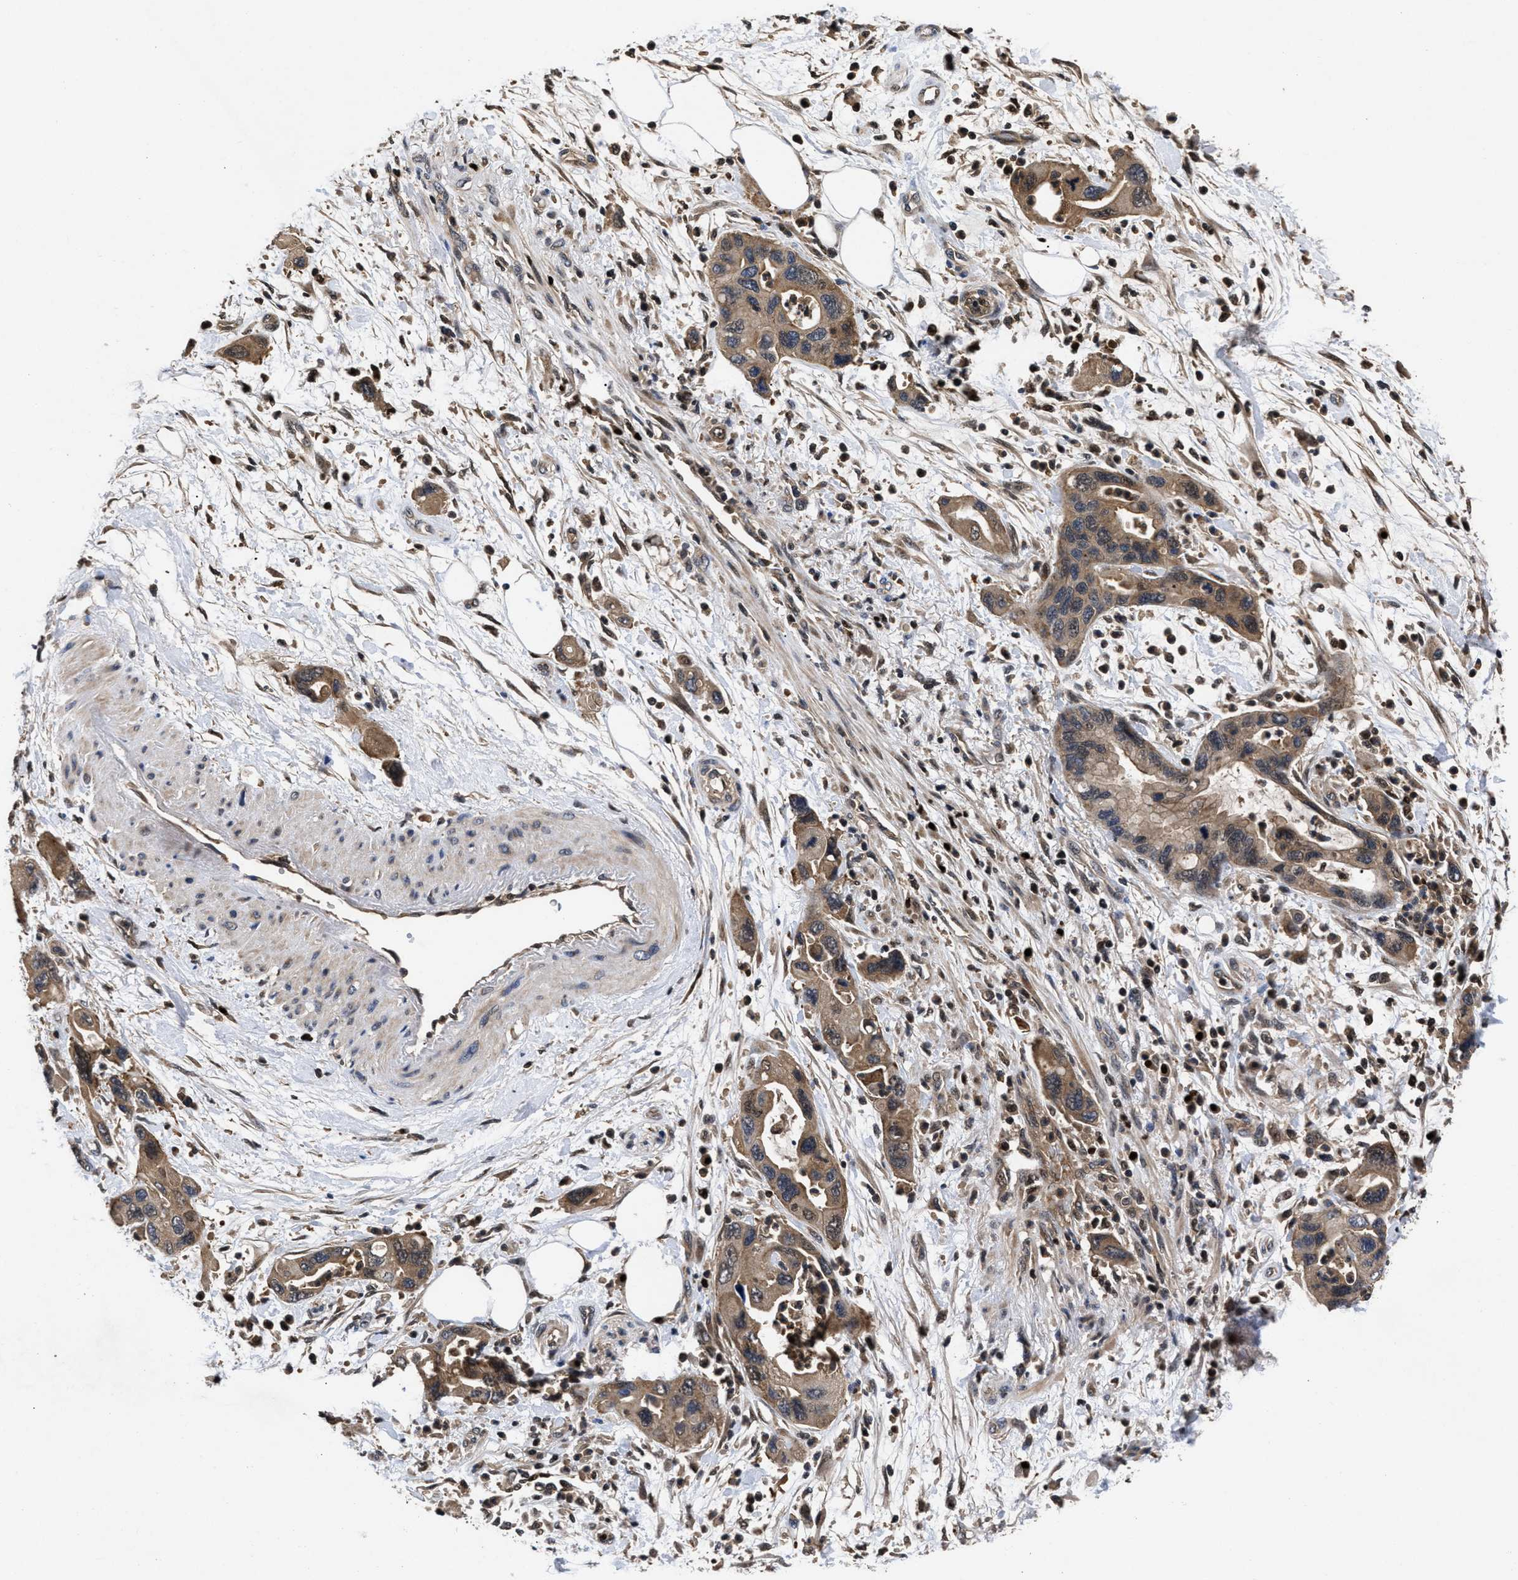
{"staining": {"intensity": "moderate", "quantity": ">75%", "location": "cytoplasmic/membranous"}, "tissue": "pancreatic cancer", "cell_type": "Tumor cells", "image_type": "cancer", "snomed": [{"axis": "morphology", "description": "Normal tissue, NOS"}, {"axis": "morphology", "description": "Adenocarcinoma, NOS"}, {"axis": "topography", "description": "Pancreas"}], "caption": "Protein expression analysis of adenocarcinoma (pancreatic) demonstrates moderate cytoplasmic/membranous staining in about >75% of tumor cells. (brown staining indicates protein expression, while blue staining denotes nuclei).", "gene": "FAM200A", "patient": {"sex": "female", "age": 71}}